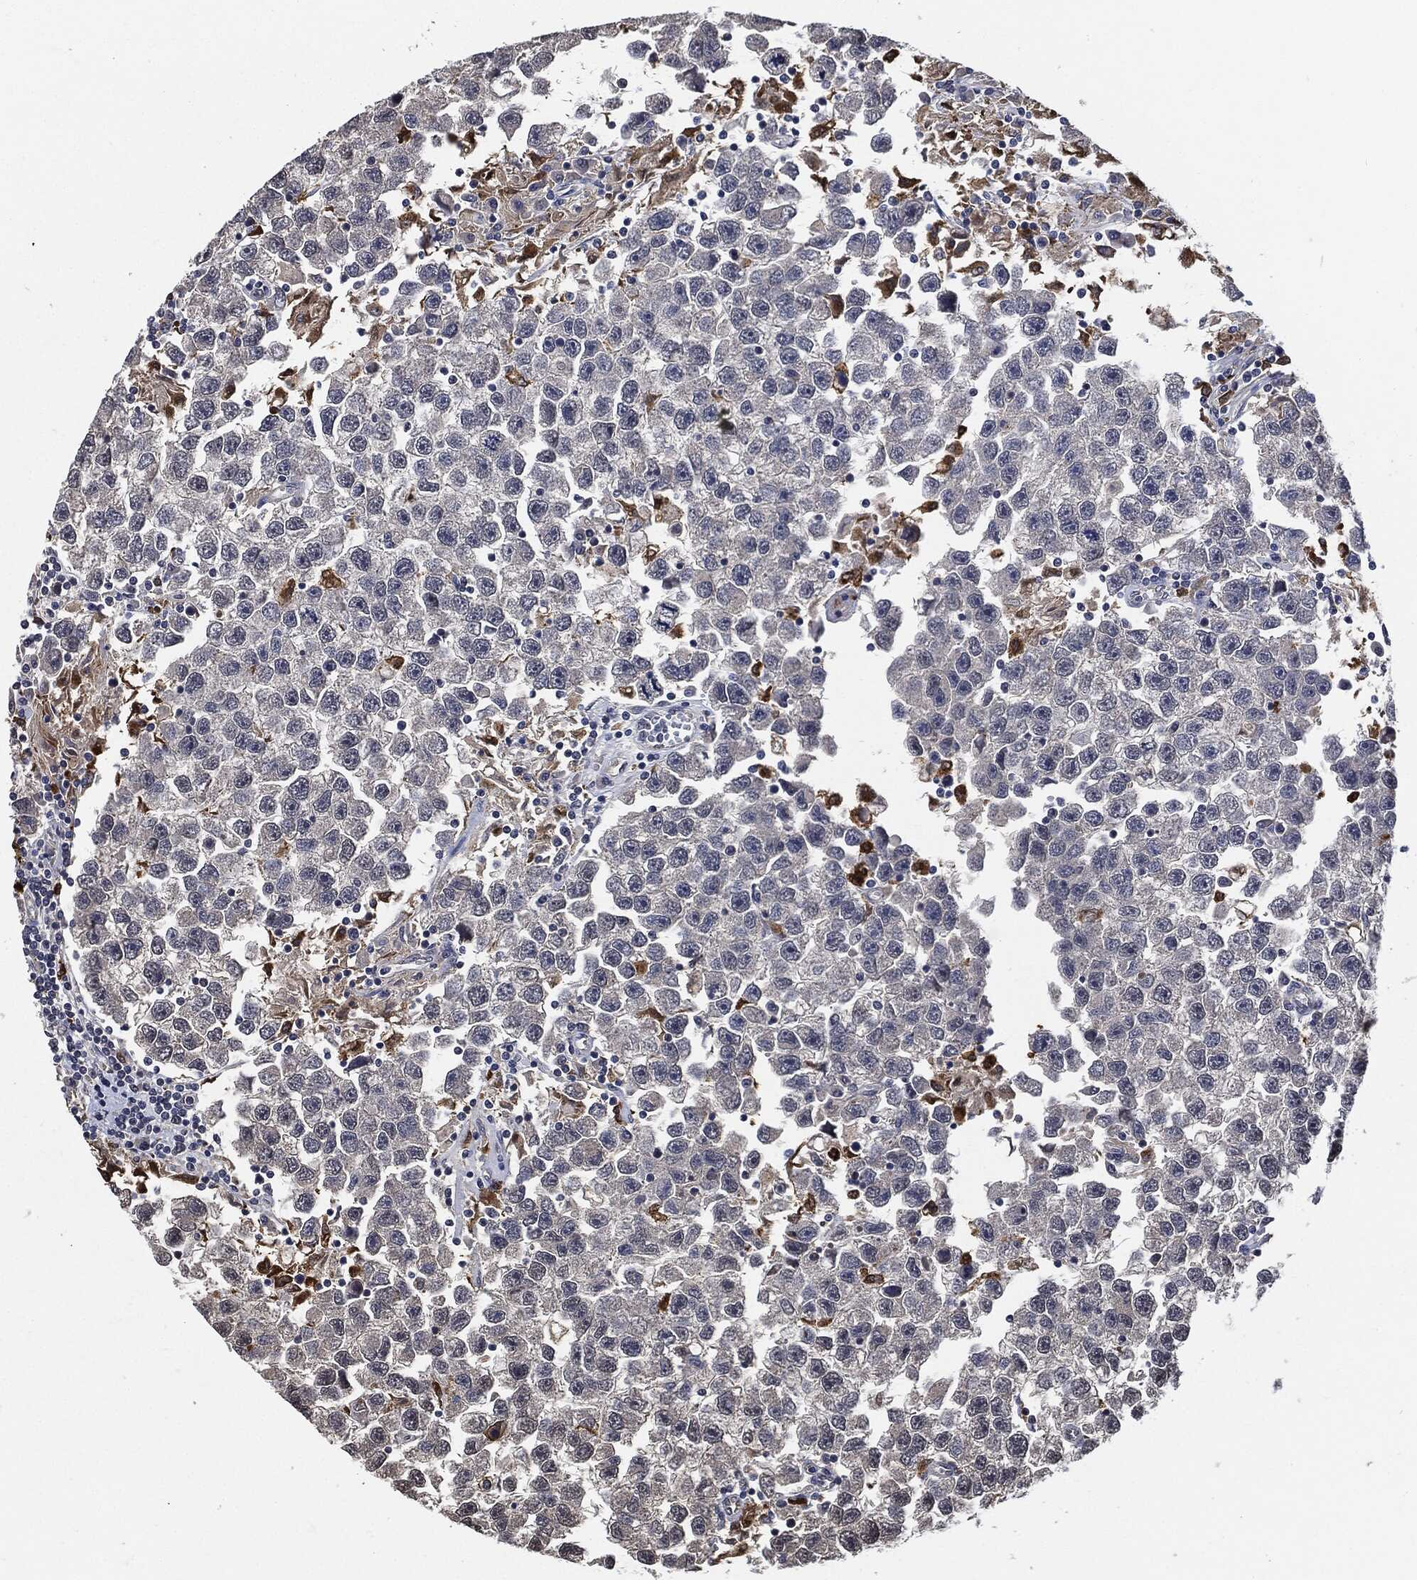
{"staining": {"intensity": "negative", "quantity": "none", "location": "none"}, "tissue": "testis cancer", "cell_type": "Tumor cells", "image_type": "cancer", "snomed": [{"axis": "morphology", "description": "Seminoma, NOS"}, {"axis": "topography", "description": "Testis"}], "caption": "Immunohistochemistry (IHC) micrograph of neoplastic tissue: human testis cancer (seminoma) stained with DAB reveals no significant protein positivity in tumor cells.", "gene": "S100A9", "patient": {"sex": "male", "age": 26}}